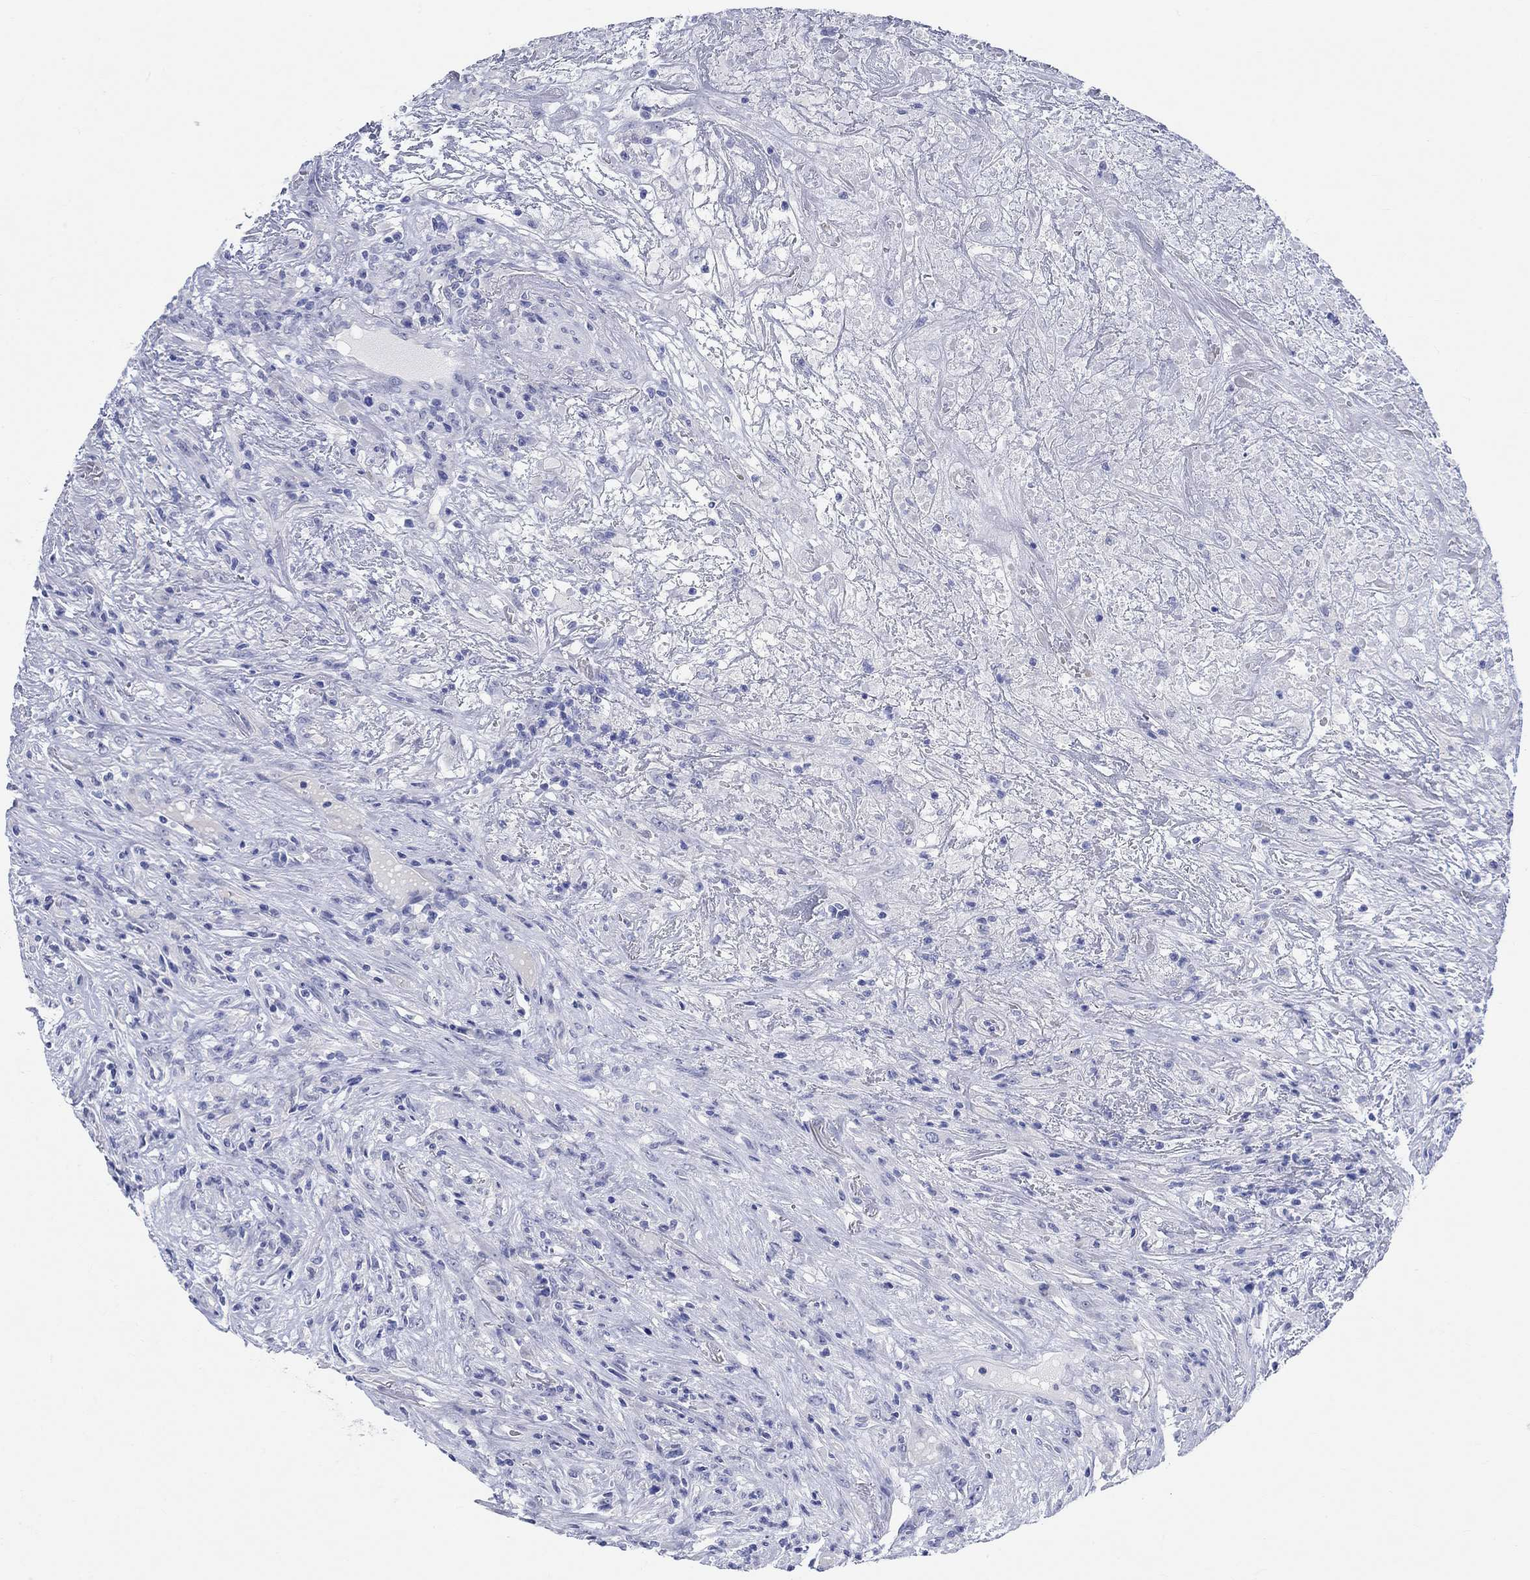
{"staining": {"intensity": "negative", "quantity": "none", "location": "none"}, "tissue": "lymphoma", "cell_type": "Tumor cells", "image_type": "cancer", "snomed": [{"axis": "morphology", "description": "Malignant lymphoma, non-Hodgkin's type, High grade"}, {"axis": "topography", "description": "Lung"}], "caption": "The histopathology image shows no staining of tumor cells in lymphoma. (Stains: DAB immunohistochemistry with hematoxylin counter stain, Microscopy: brightfield microscopy at high magnification).", "gene": "GRIA3", "patient": {"sex": "male", "age": 79}}